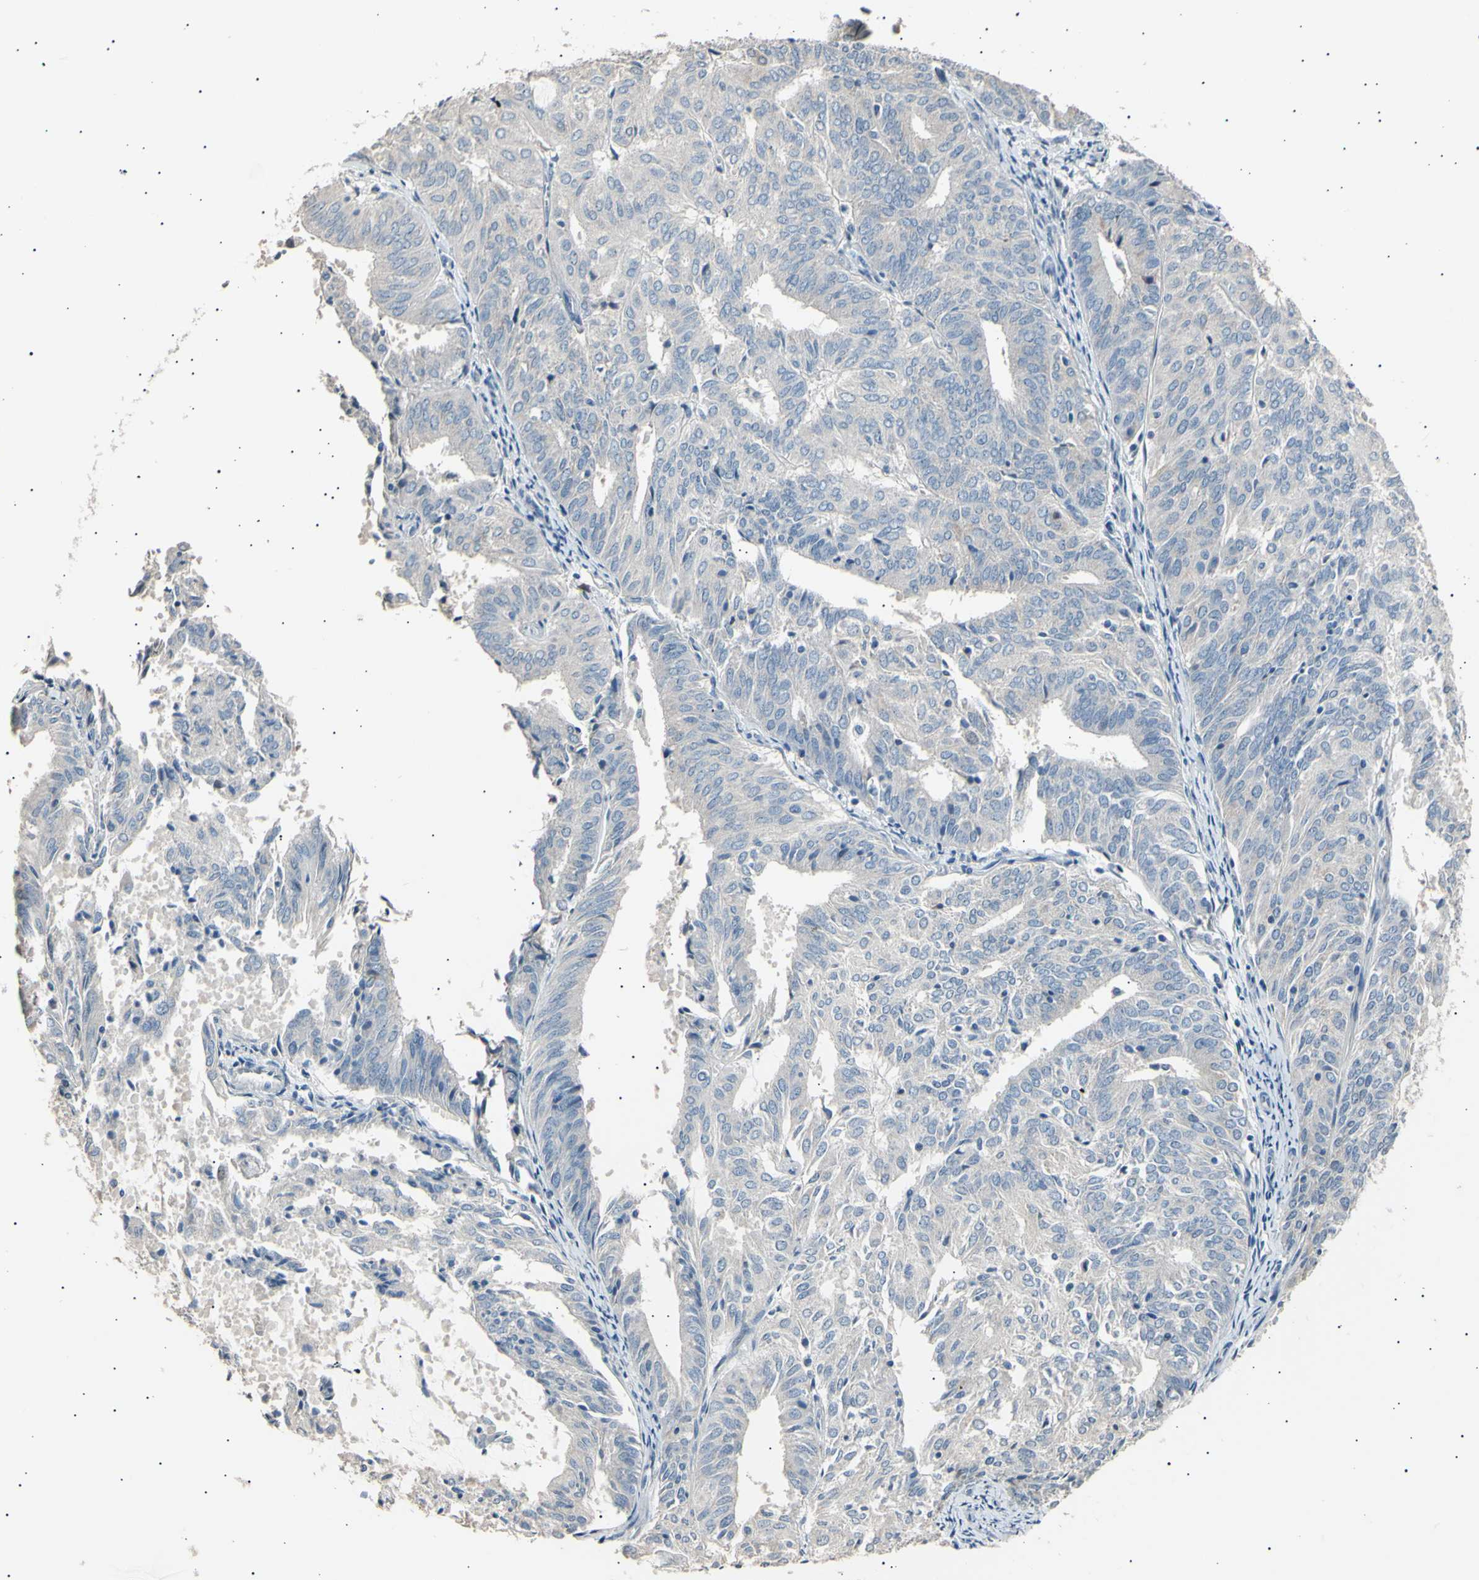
{"staining": {"intensity": "negative", "quantity": "none", "location": "none"}, "tissue": "endometrial cancer", "cell_type": "Tumor cells", "image_type": "cancer", "snomed": [{"axis": "morphology", "description": "Adenocarcinoma, NOS"}, {"axis": "topography", "description": "Uterus"}], "caption": "The photomicrograph exhibits no staining of tumor cells in endometrial adenocarcinoma.", "gene": "LDLR", "patient": {"sex": "female", "age": 60}}